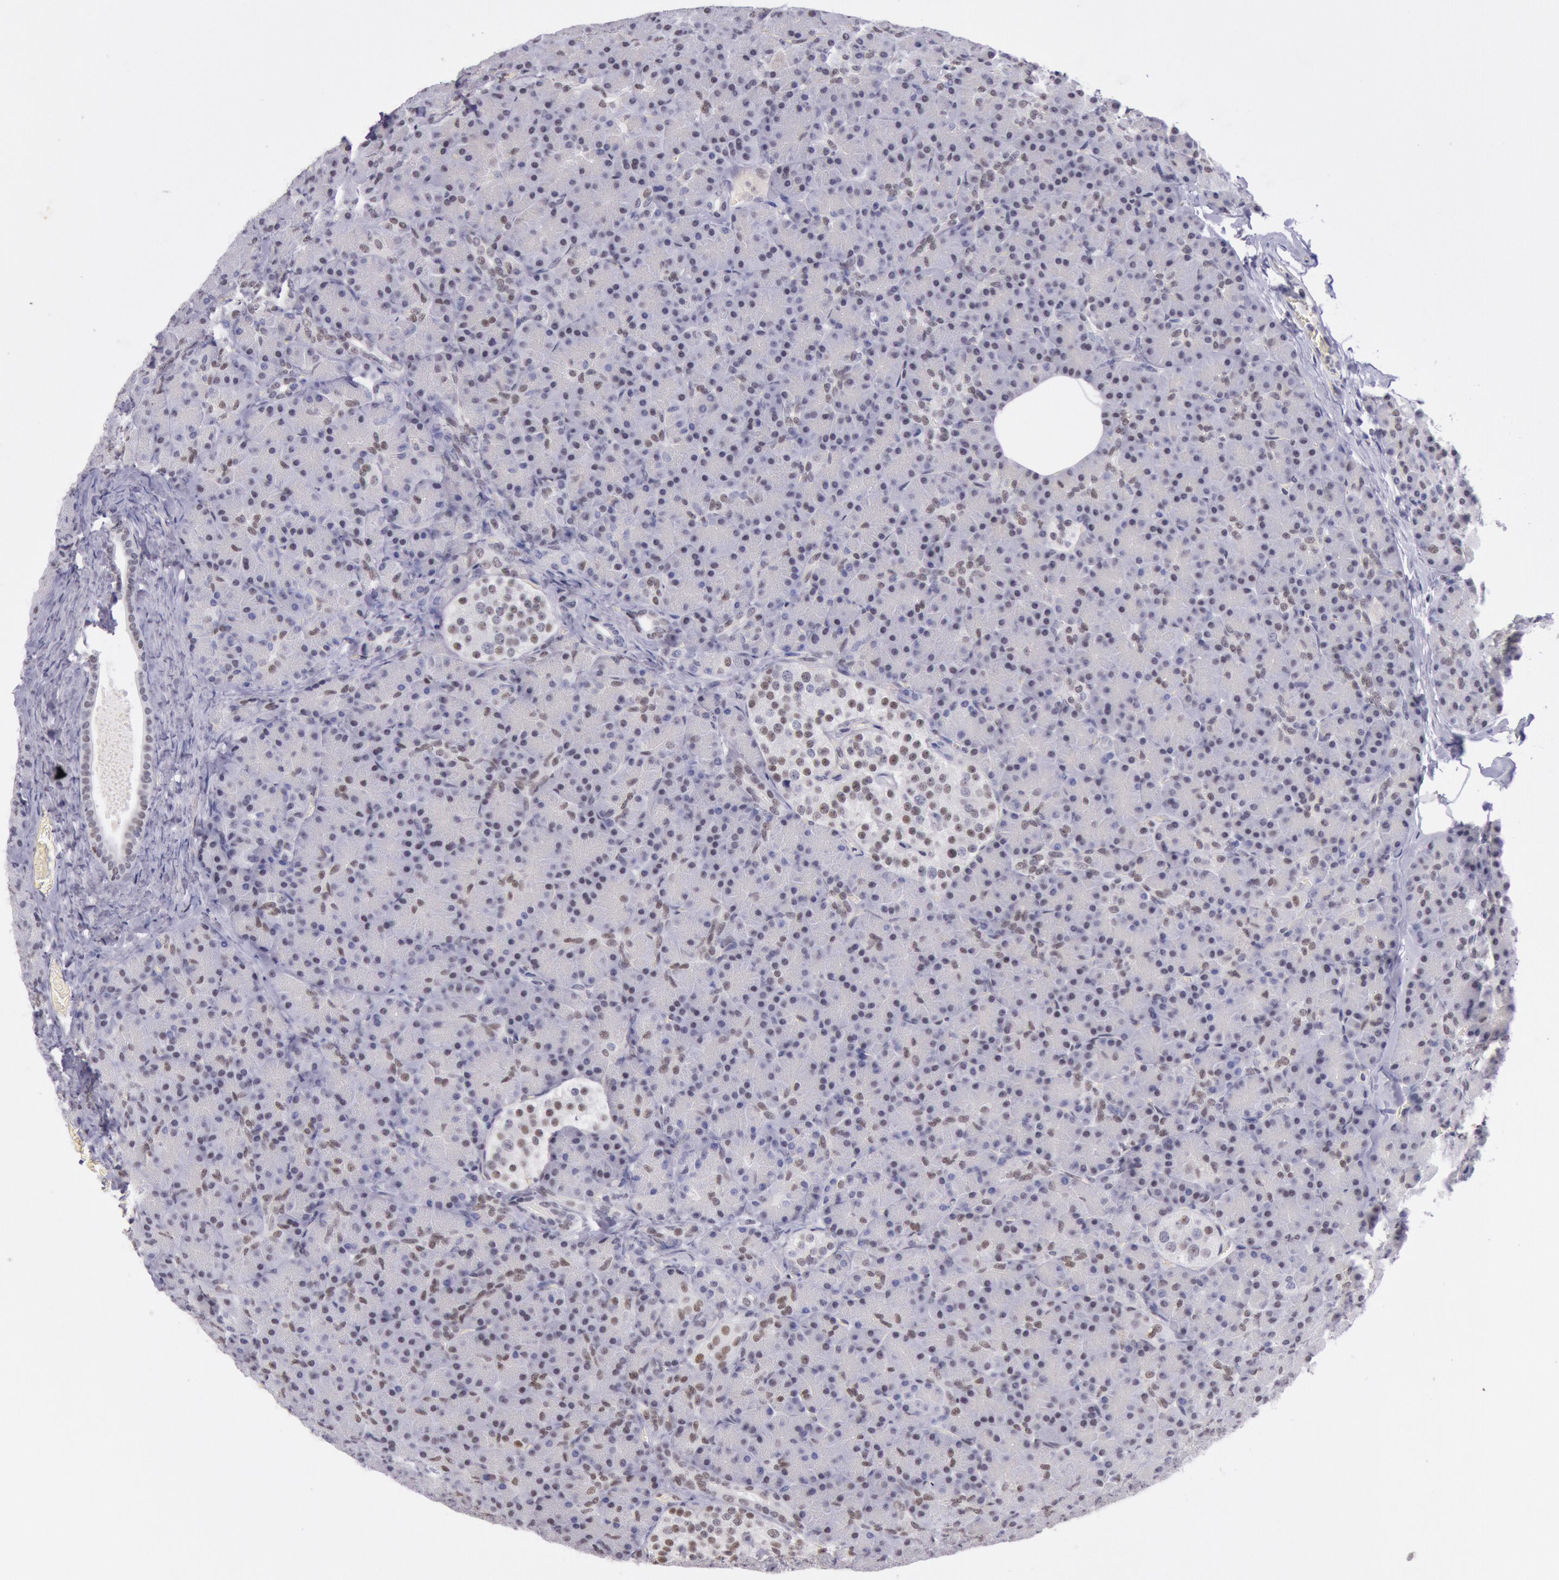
{"staining": {"intensity": "weak", "quantity": "25%-75%", "location": "nuclear"}, "tissue": "pancreas", "cell_type": "Exocrine glandular cells", "image_type": "normal", "snomed": [{"axis": "morphology", "description": "Normal tissue, NOS"}, {"axis": "topography", "description": "Pancreas"}], "caption": "IHC of benign human pancreas reveals low levels of weak nuclear positivity in about 25%-75% of exocrine glandular cells. The staining is performed using DAB brown chromogen to label protein expression. The nuclei are counter-stained blue using hematoxylin.", "gene": "TASL", "patient": {"sex": "female", "age": 43}}